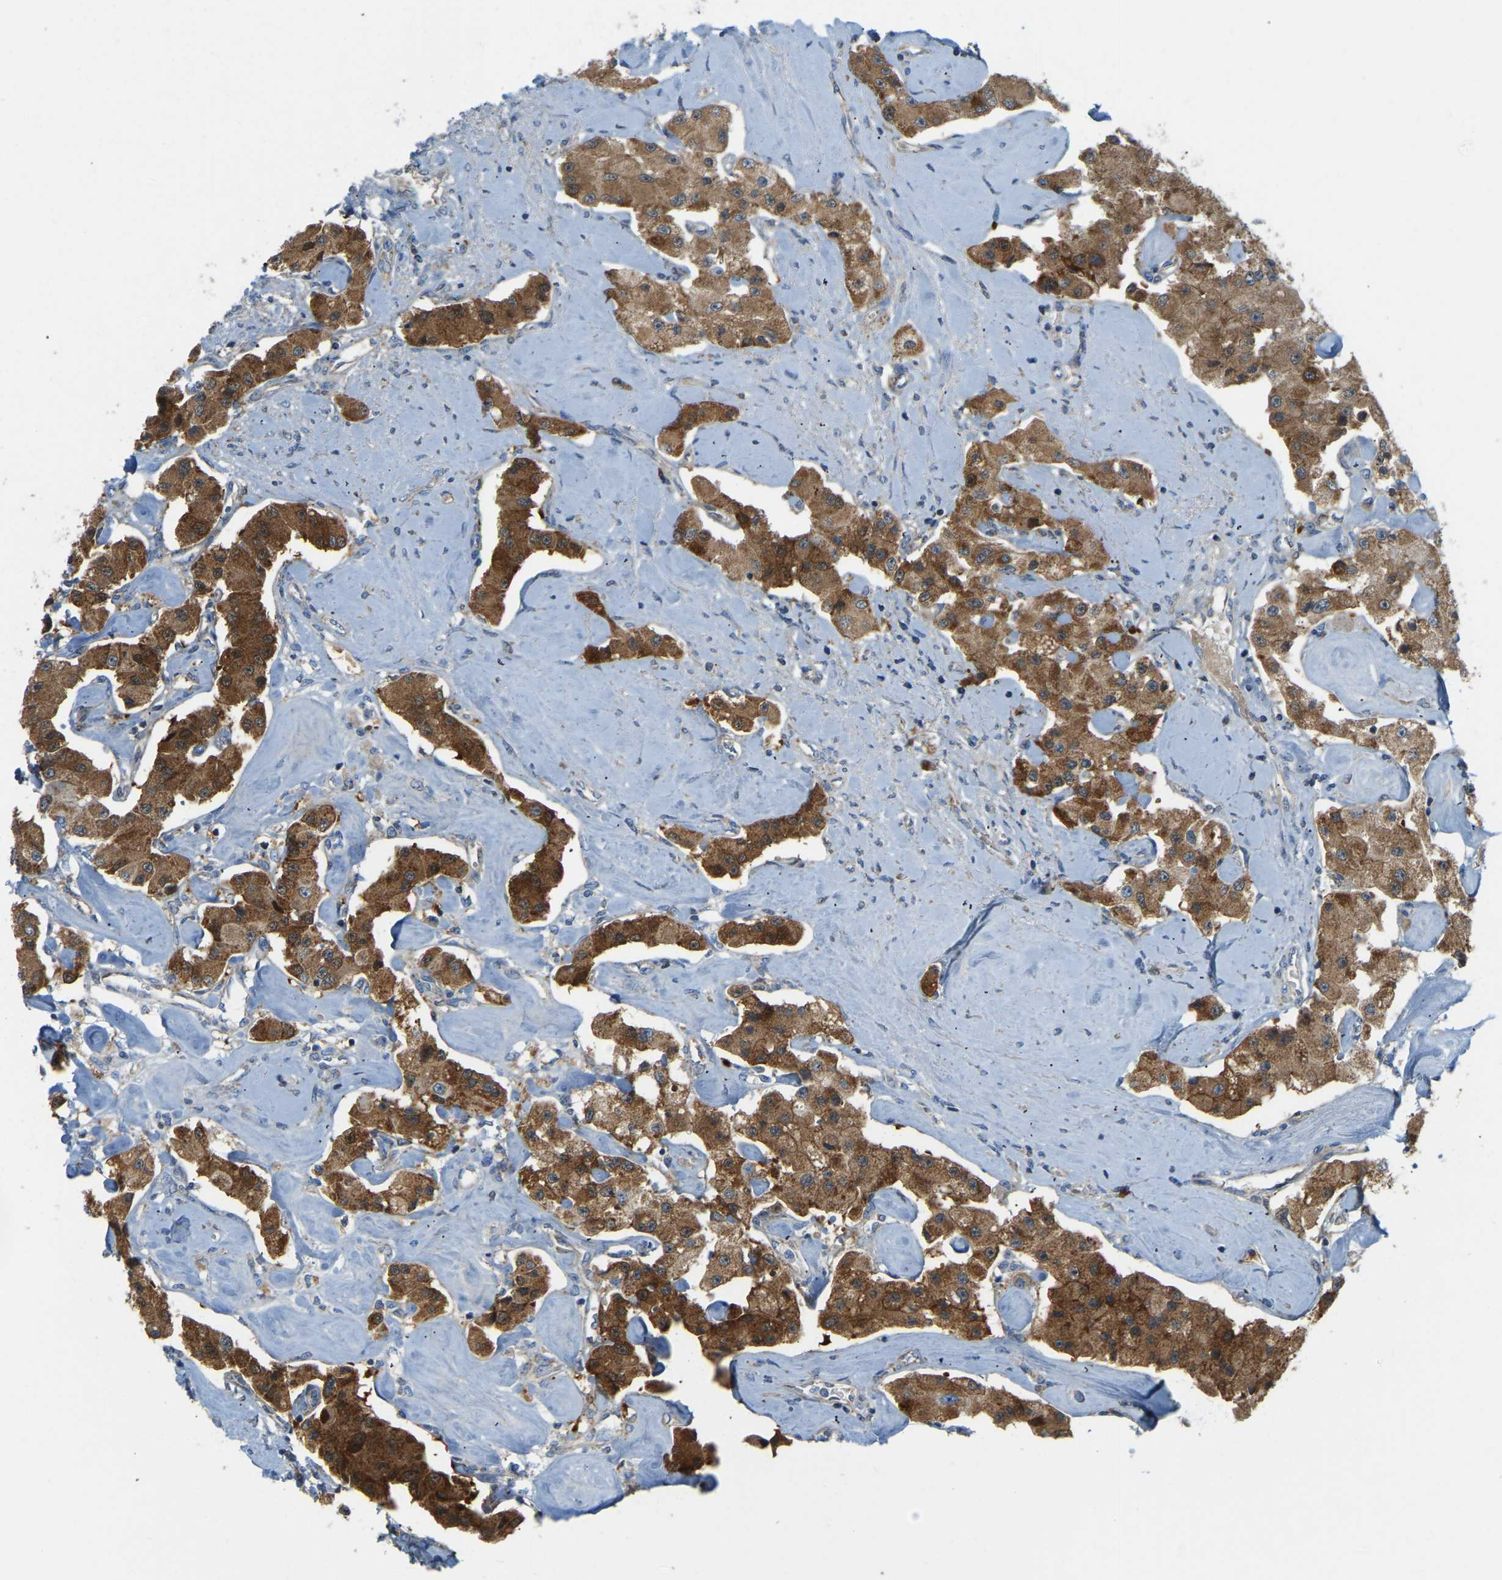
{"staining": {"intensity": "moderate", "quantity": ">75%", "location": "cytoplasmic/membranous"}, "tissue": "carcinoid", "cell_type": "Tumor cells", "image_type": "cancer", "snomed": [{"axis": "morphology", "description": "Carcinoid, malignant, NOS"}, {"axis": "topography", "description": "Pancreas"}], "caption": "Immunohistochemical staining of human carcinoid demonstrates medium levels of moderate cytoplasmic/membranous positivity in approximately >75% of tumor cells.", "gene": "GDA", "patient": {"sex": "male", "age": 41}}